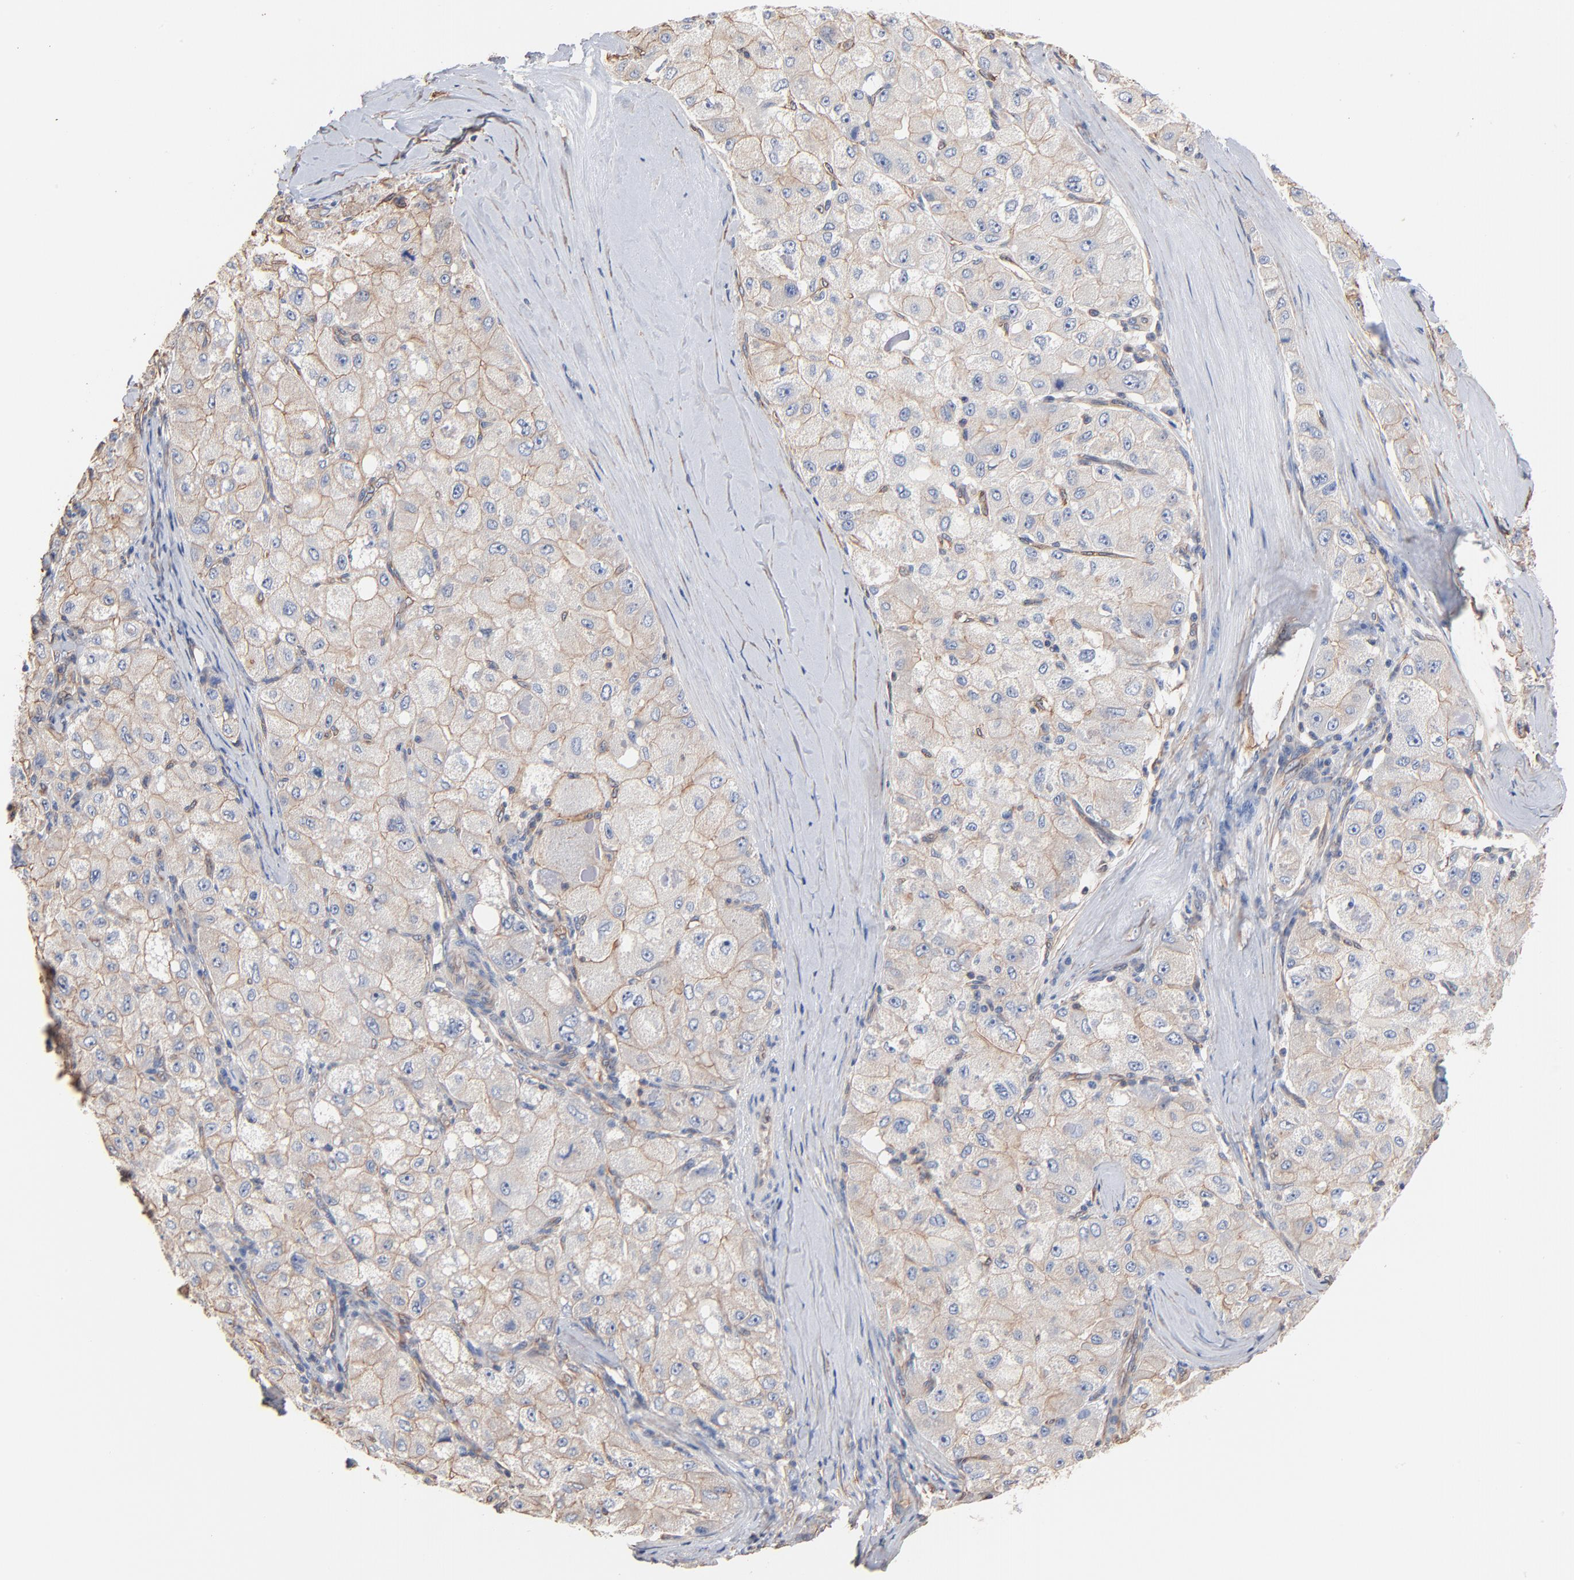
{"staining": {"intensity": "weak", "quantity": "25%-75%", "location": "cytoplasmic/membranous"}, "tissue": "liver cancer", "cell_type": "Tumor cells", "image_type": "cancer", "snomed": [{"axis": "morphology", "description": "Carcinoma, Hepatocellular, NOS"}, {"axis": "topography", "description": "Liver"}], "caption": "High-power microscopy captured an IHC photomicrograph of liver hepatocellular carcinoma, revealing weak cytoplasmic/membranous positivity in about 25%-75% of tumor cells.", "gene": "ABCD4", "patient": {"sex": "male", "age": 80}}